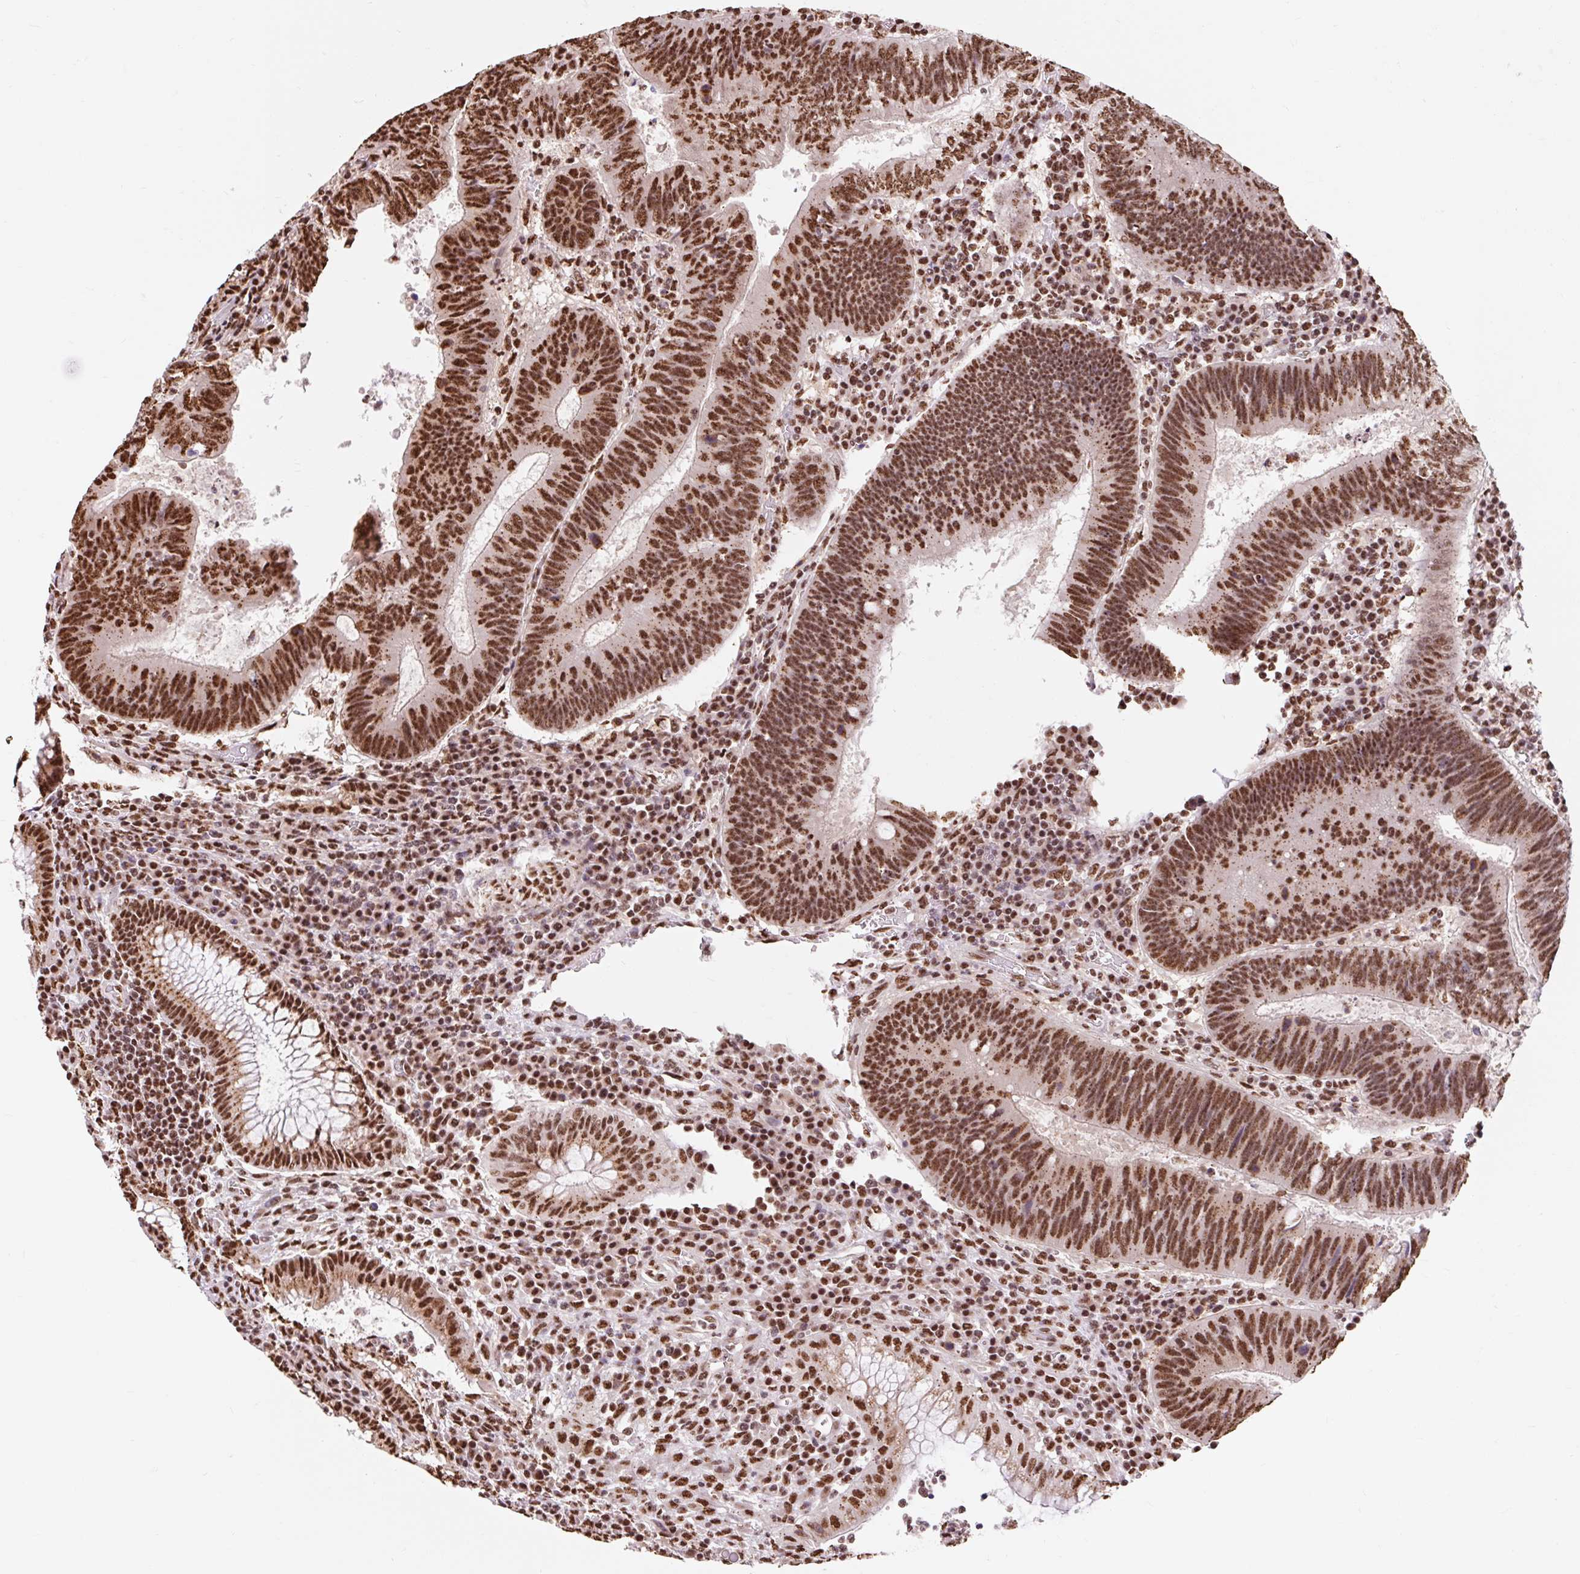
{"staining": {"intensity": "strong", "quantity": ">75%", "location": "nuclear"}, "tissue": "colorectal cancer", "cell_type": "Tumor cells", "image_type": "cancer", "snomed": [{"axis": "morphology", "description": "Adenocarcinoma, NOS"}, {"axis": "topography", "description": "Colon"}], "caption": "Protein staining demonstrates strong nuclear positivity in approximately >75% of tumor cells in colorectal cancer.", "gene": "BICRA", "patient": {"sex": "male", "age": 67}}